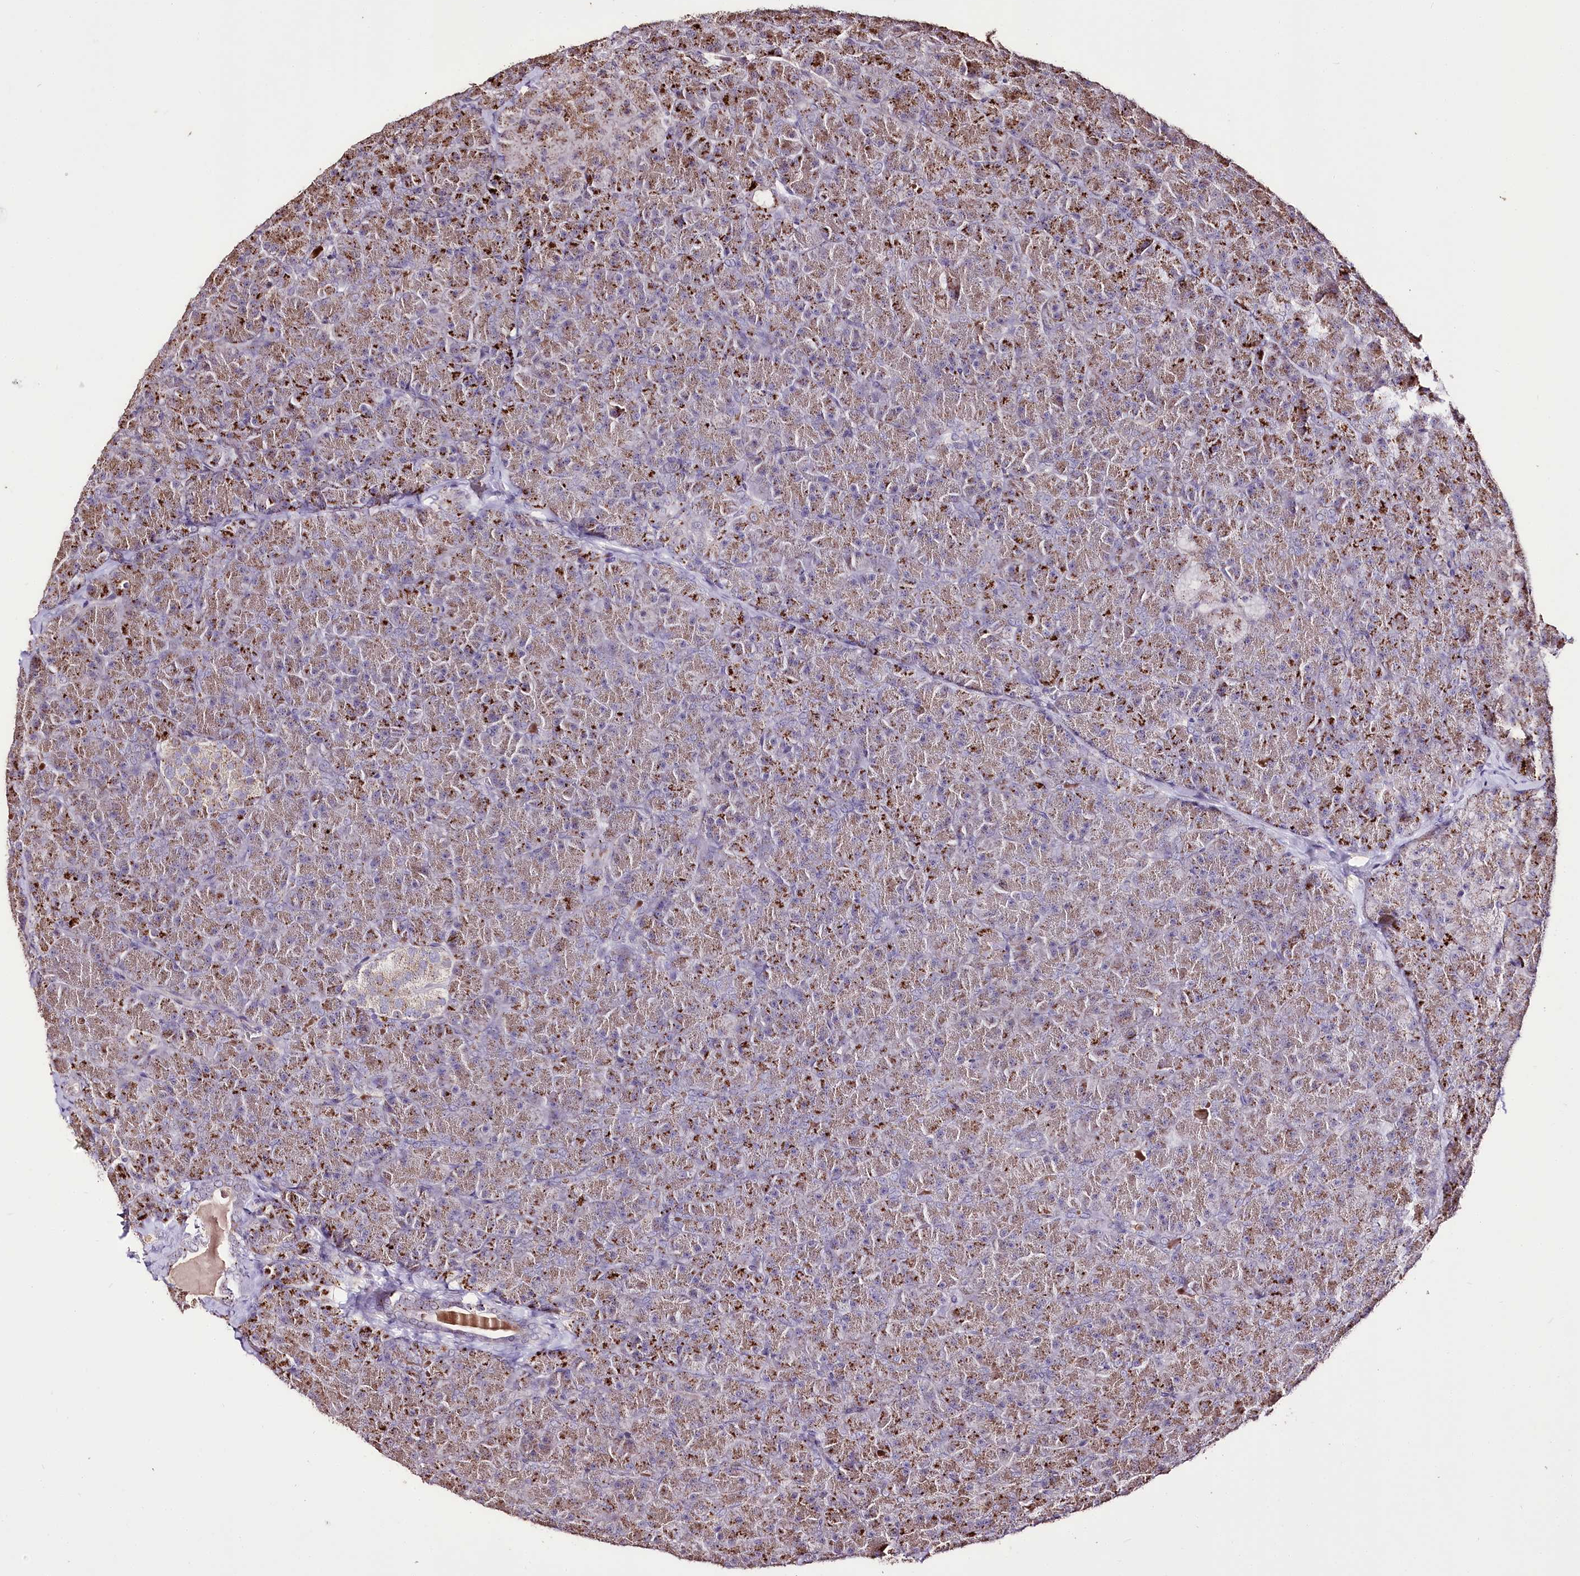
{"staining": {"intensity": "moderate", "quantity": "25%-75%", "location": "cytoplasmic/membranous"}, "tissue": "pancreas", "cell_type": "Exocrine glandular cells", "image_type": "normal", "snomed": [{"axis": "morphology", "description": "Normal tissue, NOS"}, {"axis": "topography", "description": "Pancreas"}], "caption": "Pancreas stained for a protein displays moderate cytoplasmic/membranous positivity in exocrine glandular cells. (DAB (3,3'-diaminobenzidine) IHC with brightfield microscopy, high magnification).", "gene": "CARD19", "patient": {"sex": "male", "age": 36}}